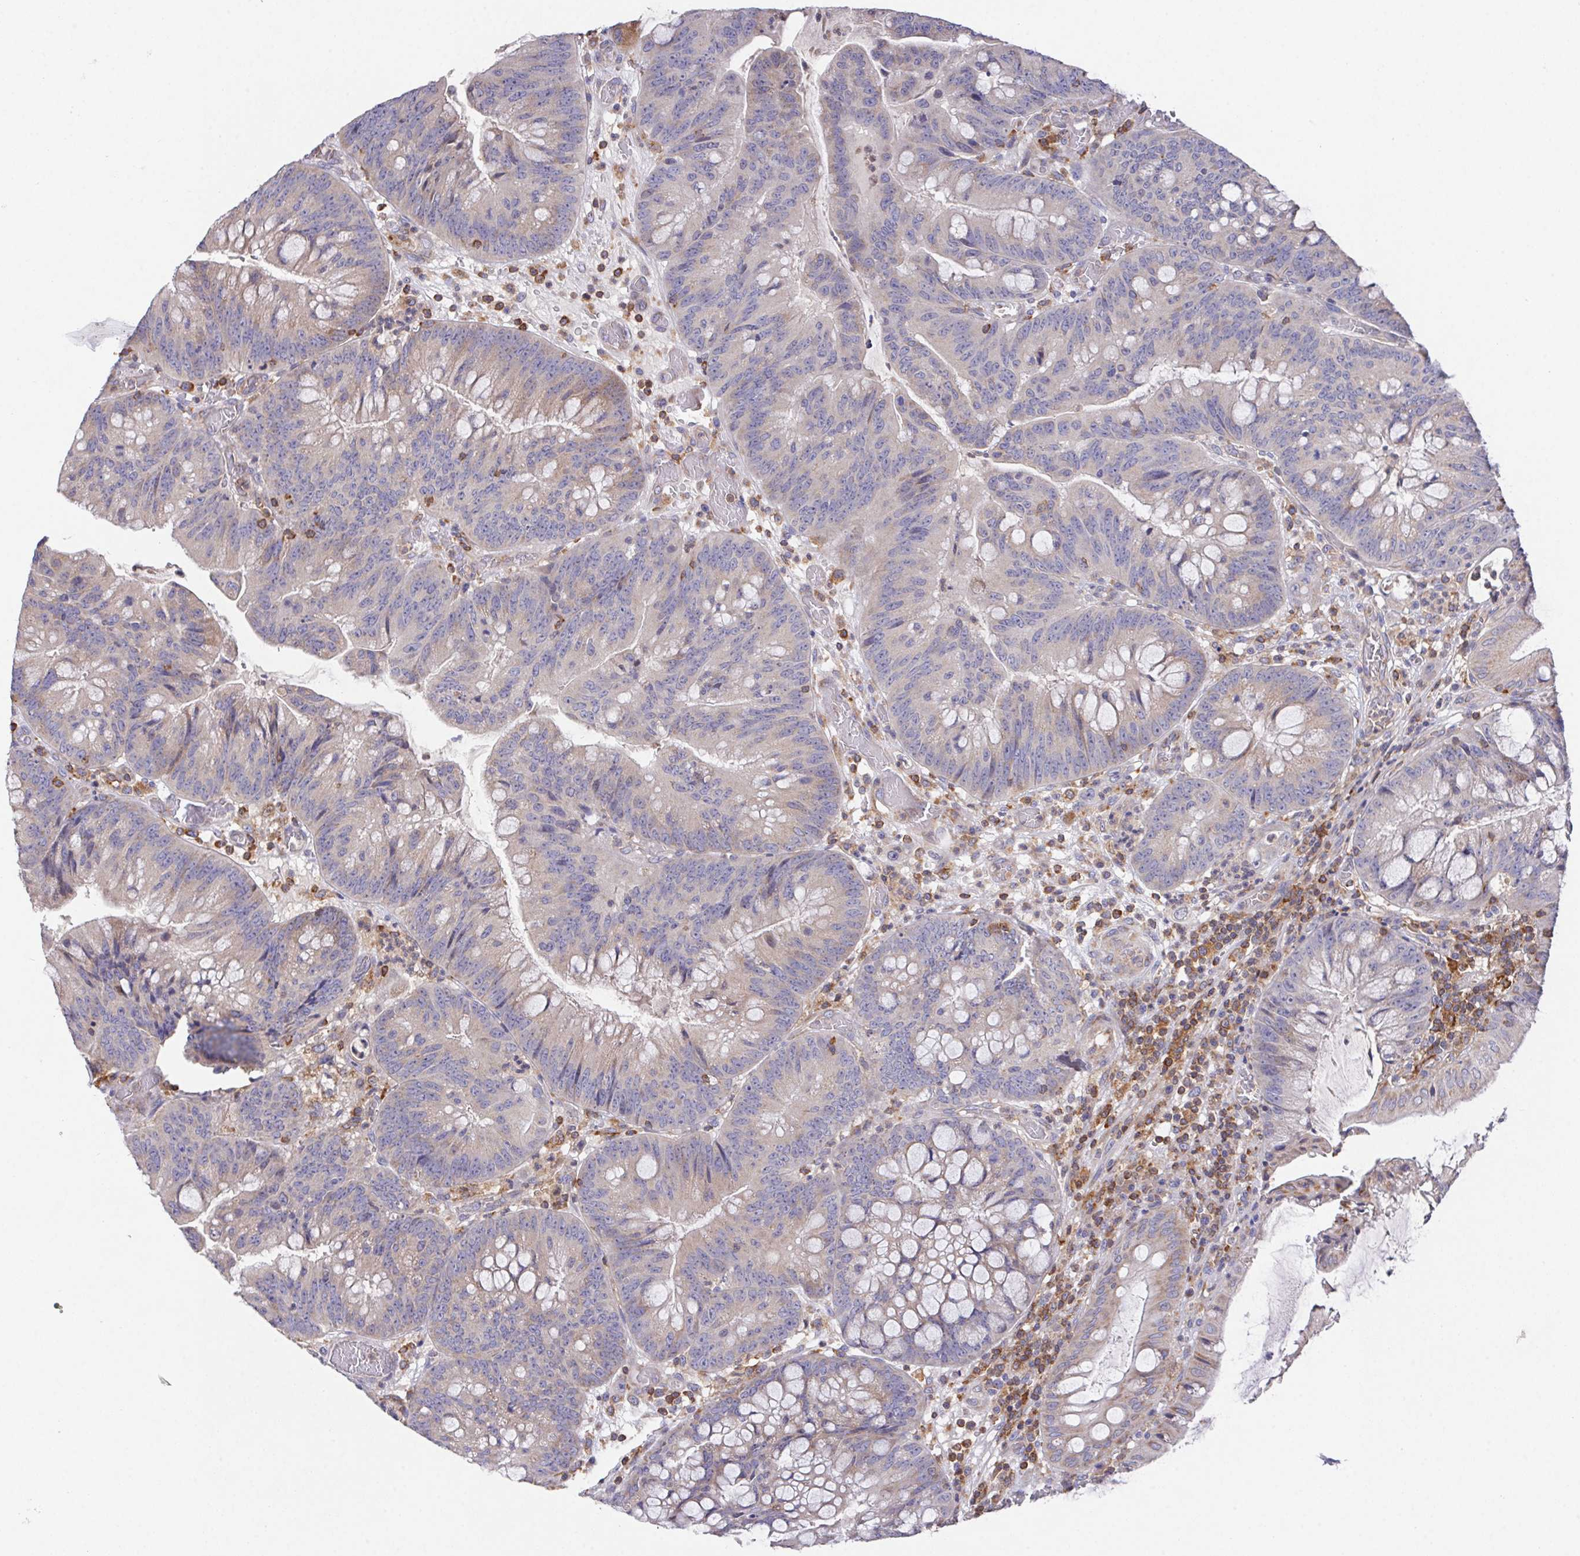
{"staining": {"intensity": "negative", "quantity": "none", "location": "none"}, "tissue": "colorectal cancer", "cell_type": "Tumor cells", "image_type": "cancer", "snomed": [{"axis": "morphology", "description": "Adenocarcinoma, NOS"}, {"axis": "topography", "description": "Colon"}], "caption": "DAB immunohistochemical staining of colorectal cancer (adenocarcinoma) demonstrates no significant expression in tumor cells. Nuclei are stained in blue.", "gene": "FAM241A", "patient": {"sex": "male", "age": 62}}